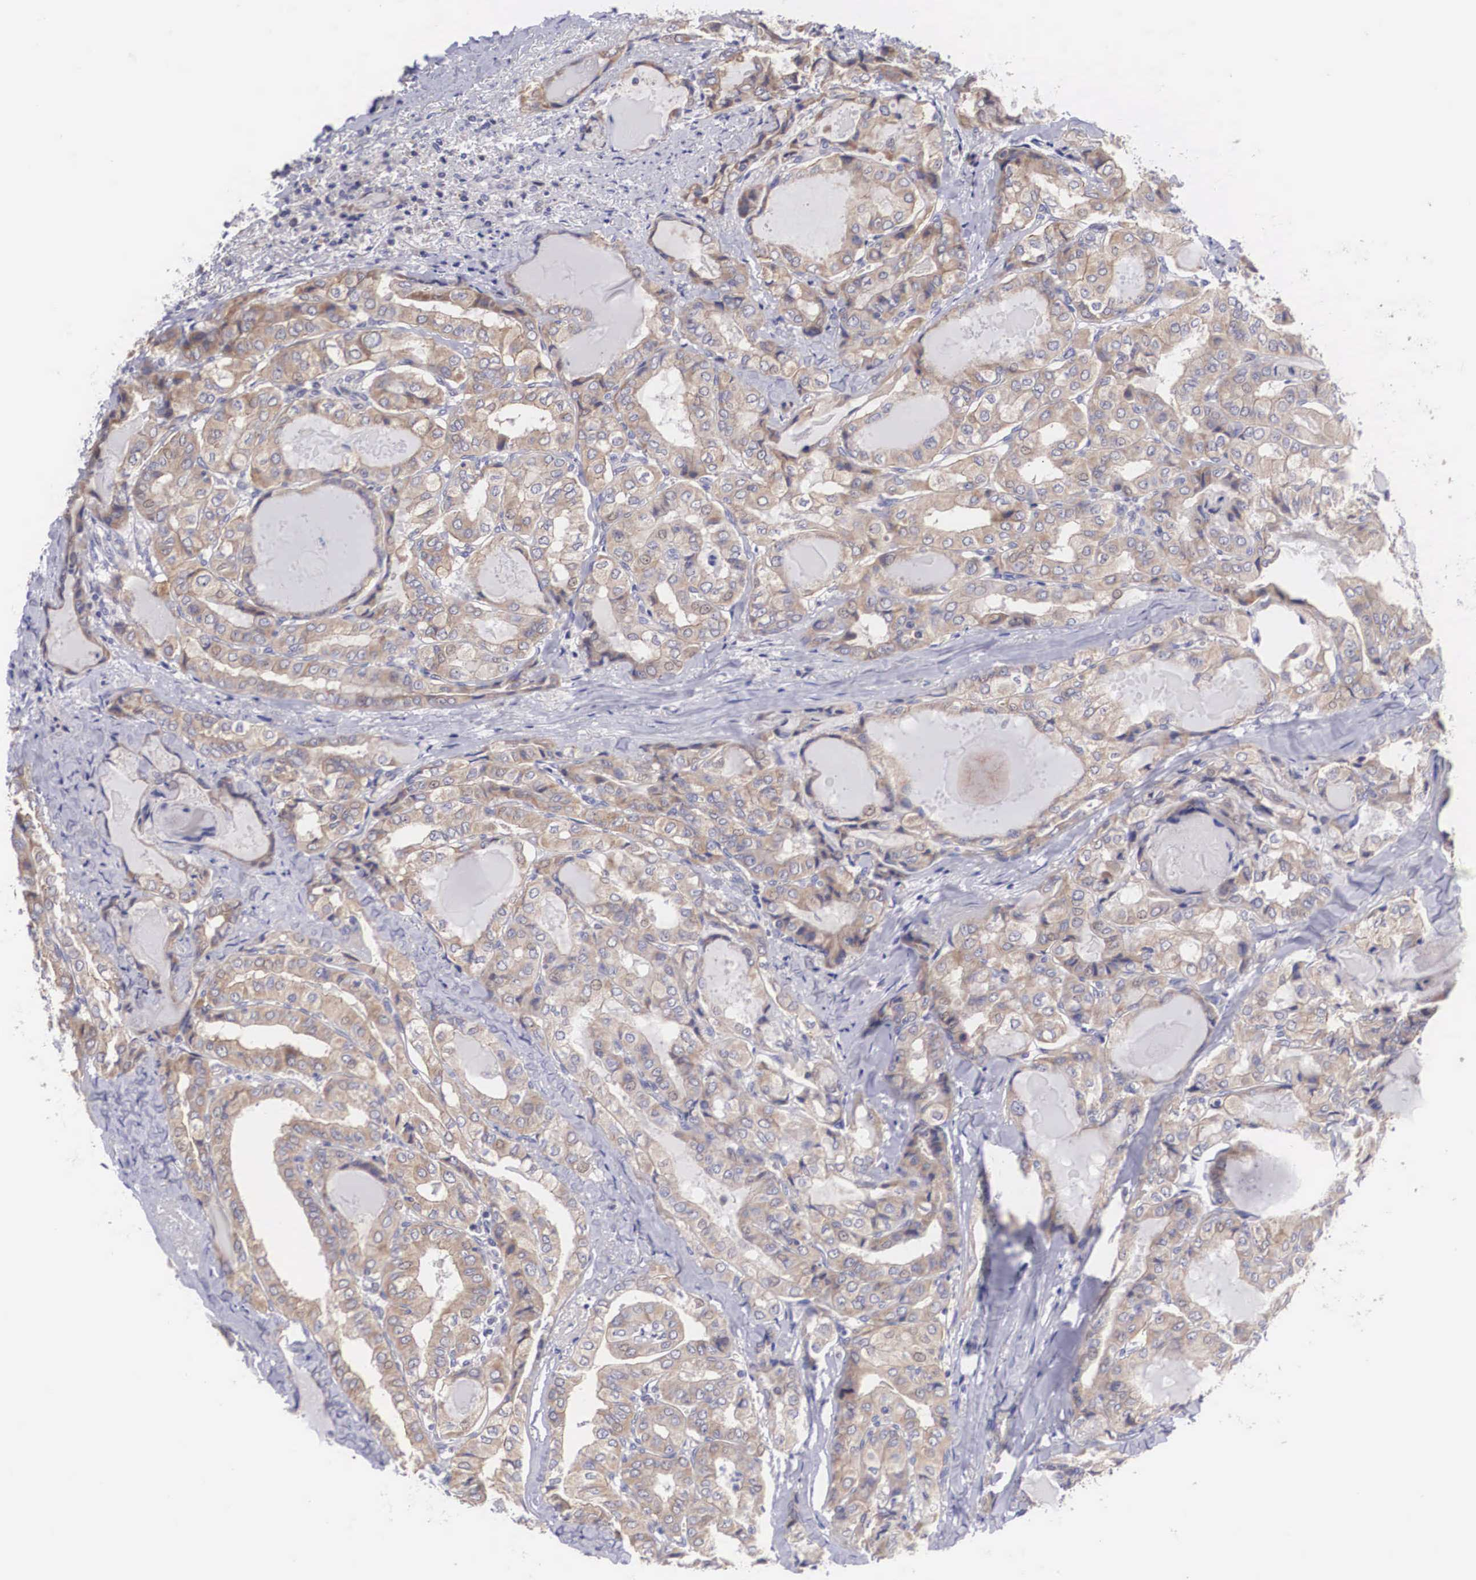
{"staining": {"intensity": "weak", "quantity": ">75%", "location": "cytoplasmic/membranous"}, "tissue": "thyroid cancer", "cell_type": "Tumor cells", "image_type": "cancer", "snomed": [{"axis": "morphology", "description": "Papillary adenocarcinoma, NOS"}, {"axis": "topography", "description": "Thyroid gland"}], "caption": "Papillary adenocarcinoma (thyroid) stained for a protein (brown) reveals weak cytoplasmic/membranous positive positivity in about >75% of tumor cells.", "gene": "TXLNG", "patient": {"sex": "female", "age": 71}}